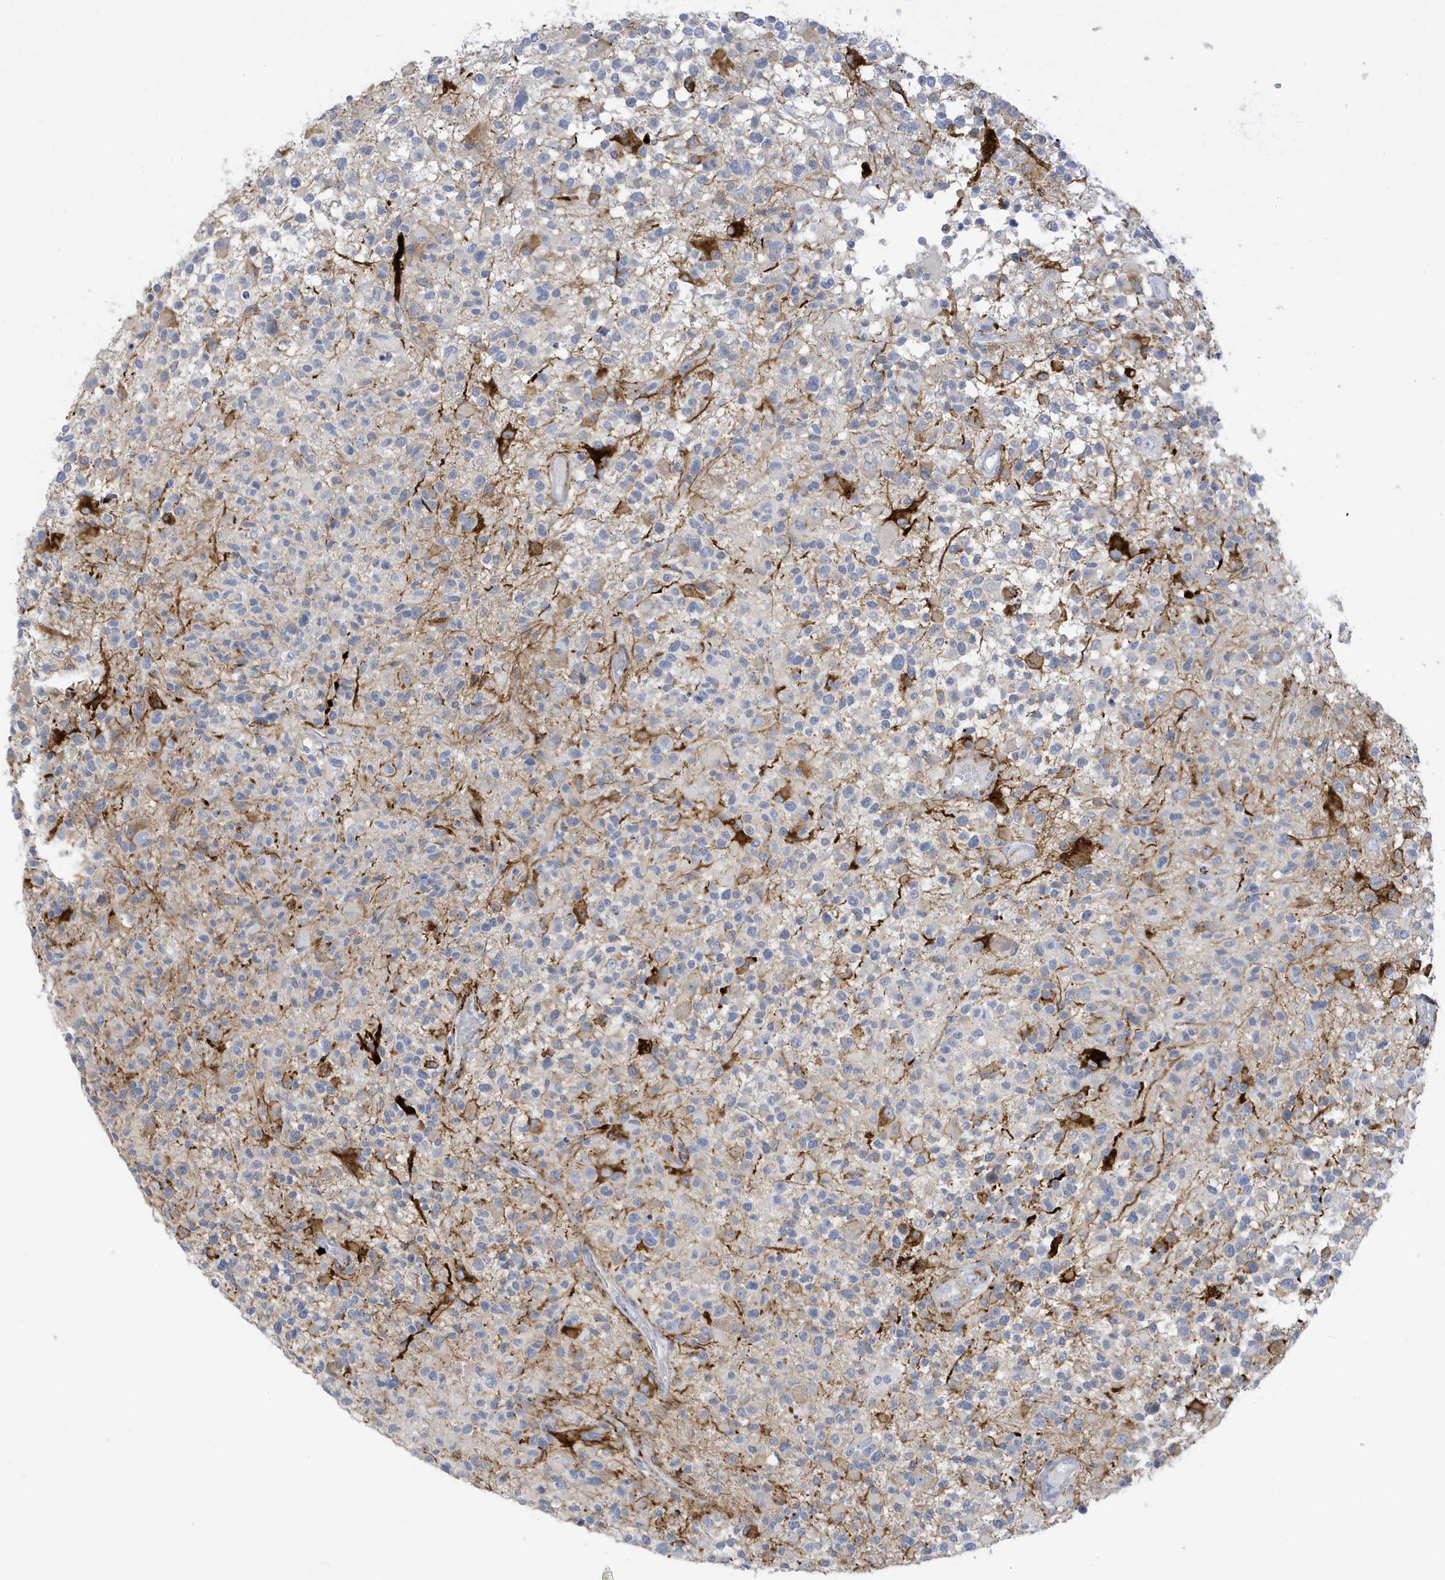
{"staining": {"intensity": "strong", "quantity": "<25%", "location": "cytoplasmic/membranous"}, "tissue": "glioma", "cell_type": "Tumor cells", "image_type": "cancer", "snomed": [{"axis": "morphology", "description": "Glioma, malignant, High grade"}, {"axis": "morphology", "description": "Glioblastoma, NOS"}, {"axis": "topography", "description": "Brain"}], "caption": "Glioblastoma tissue displays strong cytoplasmic/membranous expression in approximately <25% of tumor cells", "gene": "PERM1", "patient": {"sex": "male", "age": 60}}